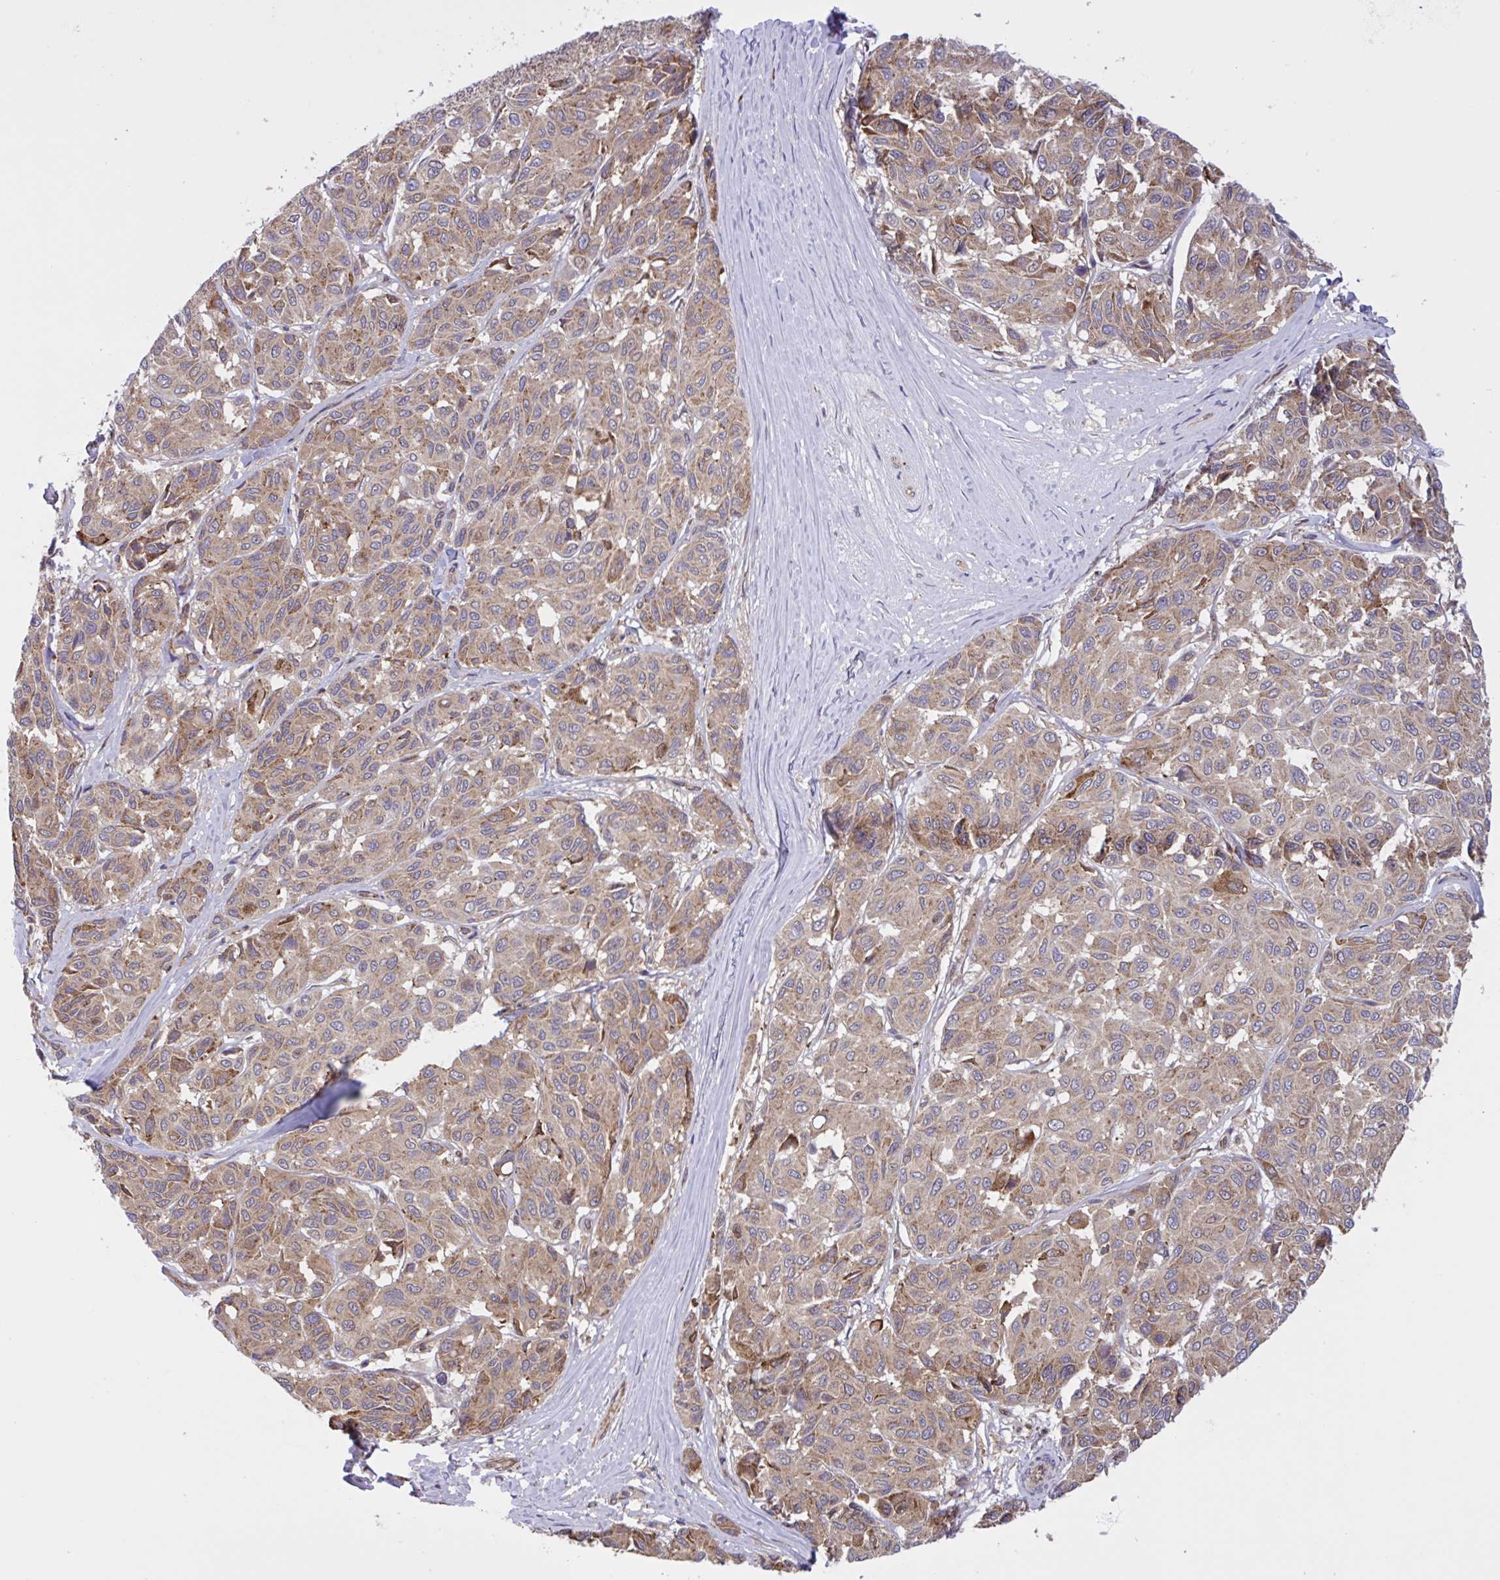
{"staining": {"intensity": "weak", "quantity": ">75%", "location": "cytoplasmic/membranous"}, "tissue": "melanoma", "cell_type": "Tumor cells", "image_type": "cancer", "snomed": [{"axis": "morphology", "description": "Malignant melanoma, NOS"}, {"axis": "topography", "description": "Skin"}], "caption": "Melanoma was stained to show a protein in brown. There is low levels of weak cytoplasmic/membranous staining in about >75% of tumor cells.", "gene": "INTS10", "patient": {"sex": "female", "age": 66}}